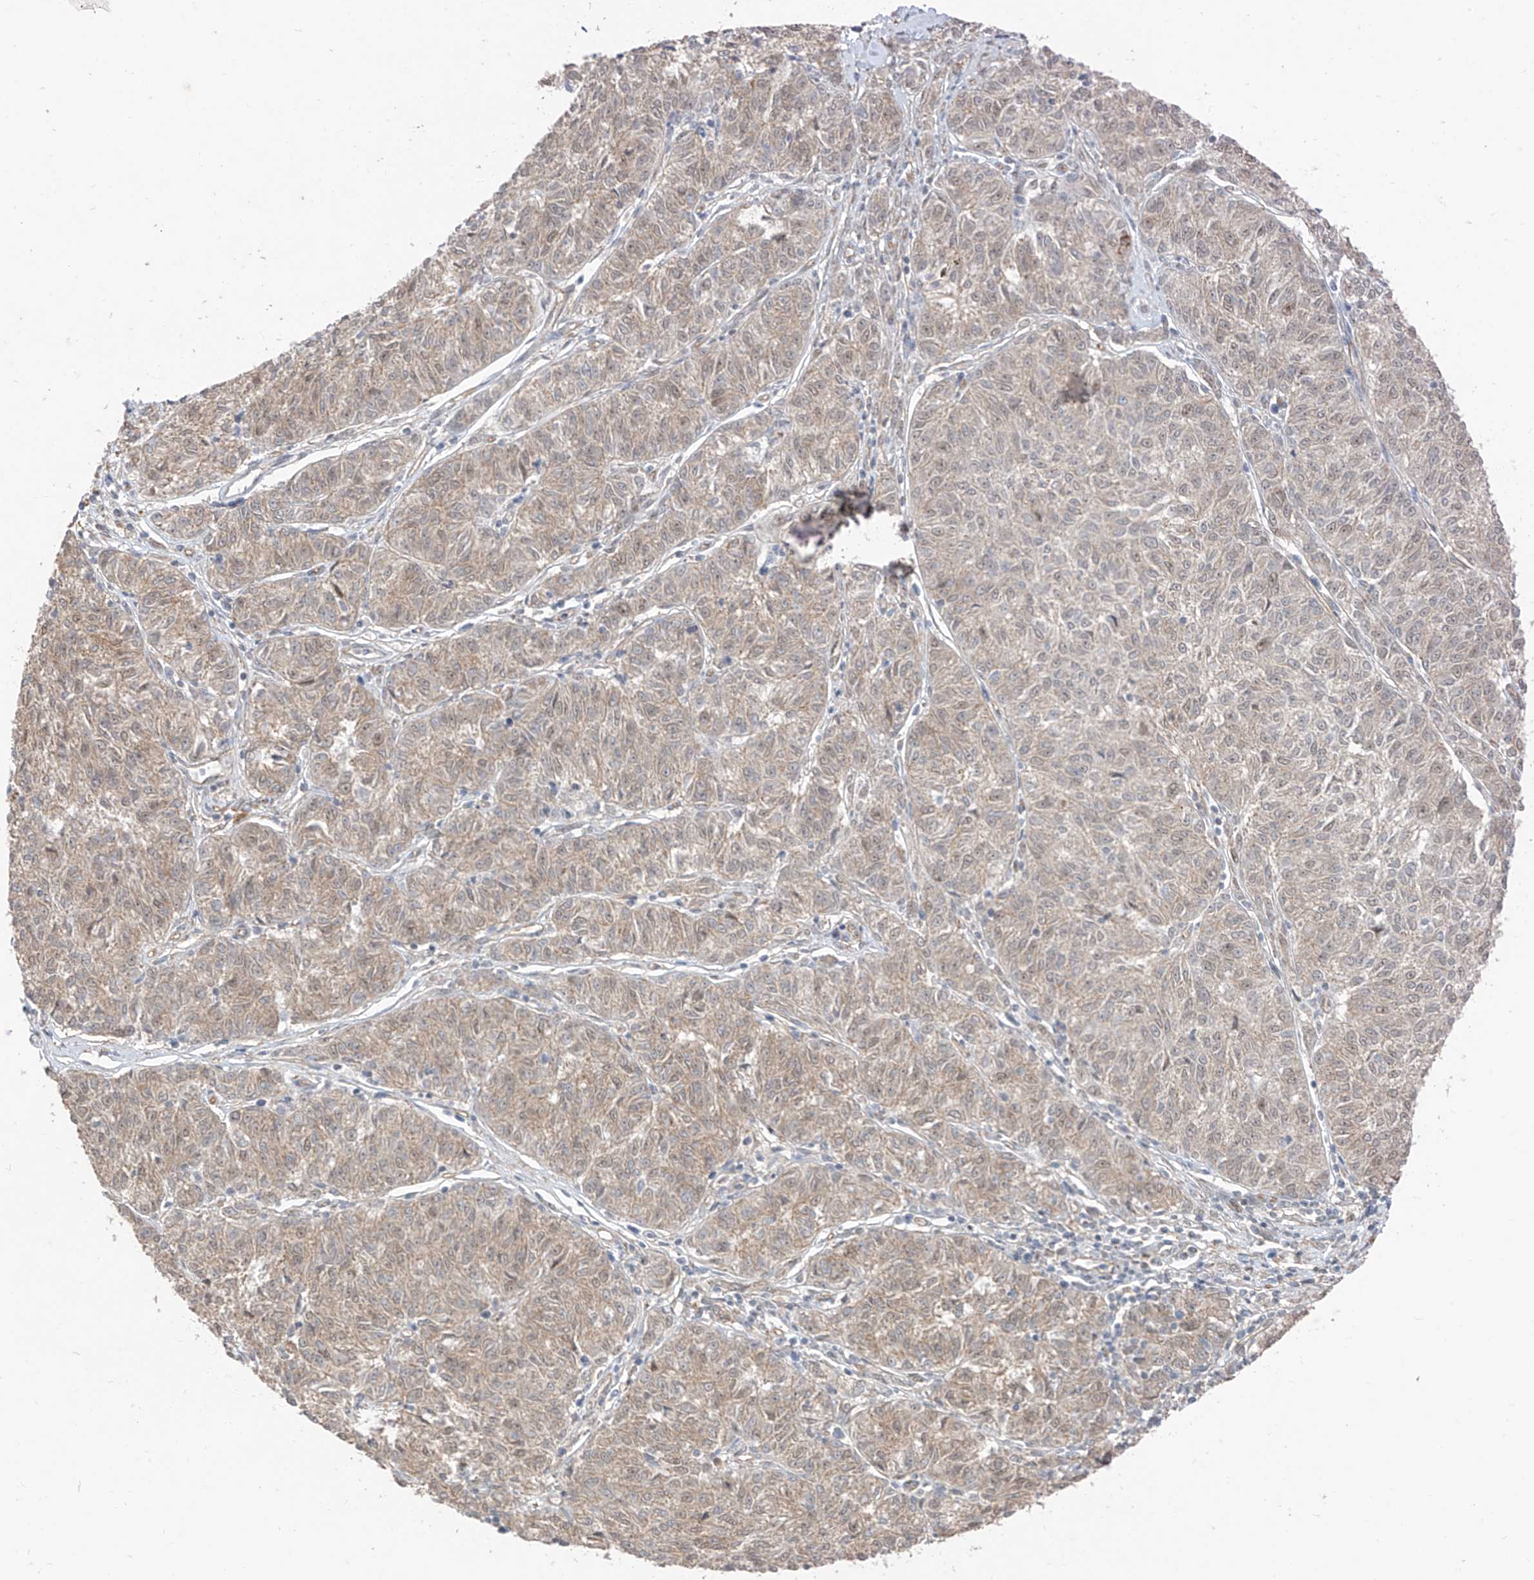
{"staining": {"intensity": "negative", "quantity": "none", "location": "none"}, "tissue": "melanoma", "cell_type": "Tumor cells", "image_type": "cancer", "snomed": [{"axis": "morphology", "description": "Malignant melanoma, NOS"}, {"axis": "topography", "description": "Skin"}], "caption": "Immunohistochemistry image of neoplastic tissue: human melanoma stained with DAB (3,3'-diaminobenzidine) displays no significant protein staining in tumor cells.", "gene": "EPHX4", "patient": {"sex": "female", "age": 72}}